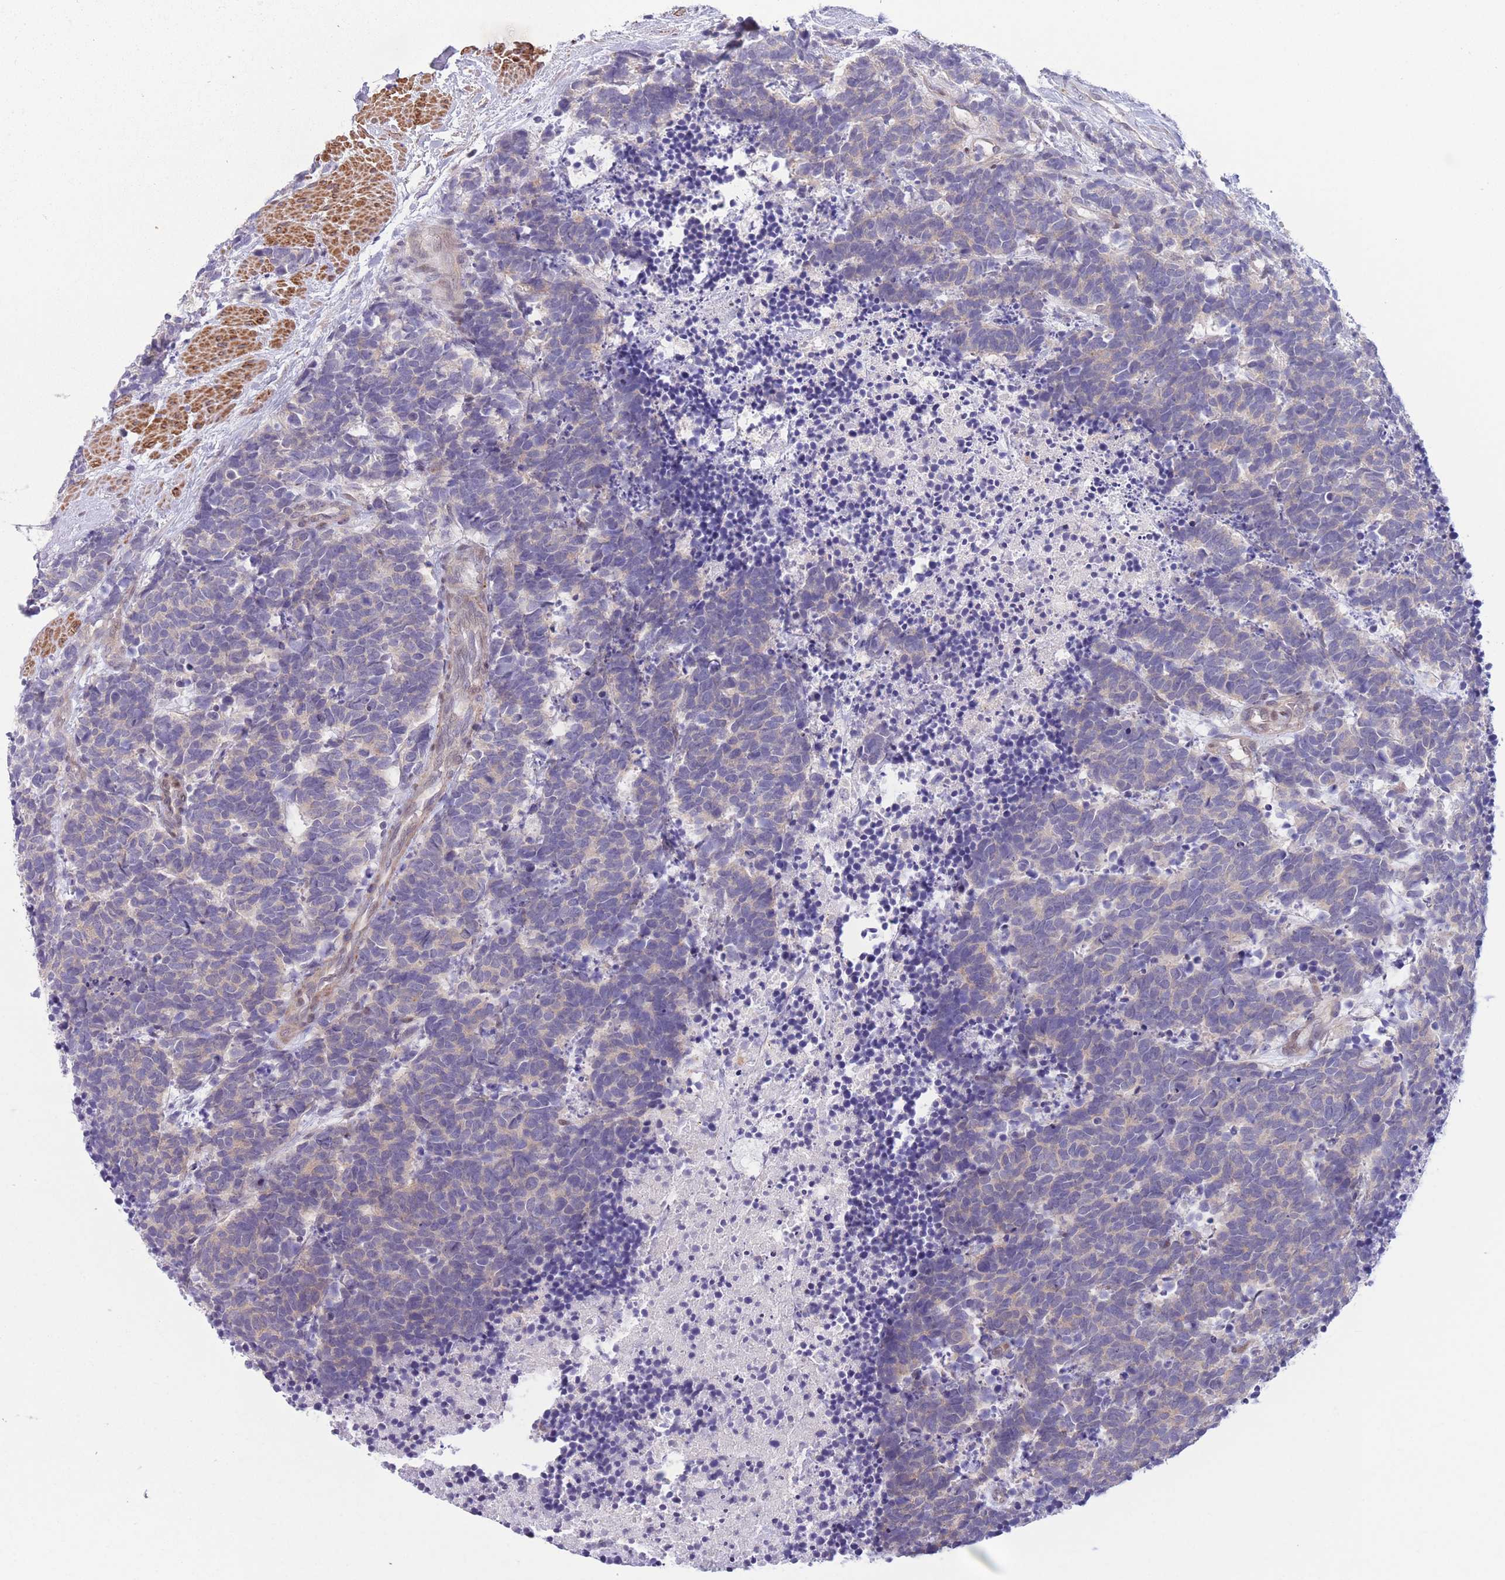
{"staining": {"intensity": "negative", "quantity": "none", "location": "none"}, "tissue": "carcinoid", "cell_type": "Tumor cells", "image_type": "cancer", "snomed": [{"axis": "morphology", "description": "Carcinoma, NOS"}, {"axis": "morphology", "description": "Carcinoid, malignant, NOS"}, {"axis": "topography", "description": "Prostate"}], "caption": "There is no significant positivity in tumor cells of carcinoid.", "gene": "C9orf152", "patient": {"sex": "male", "age": 57}}